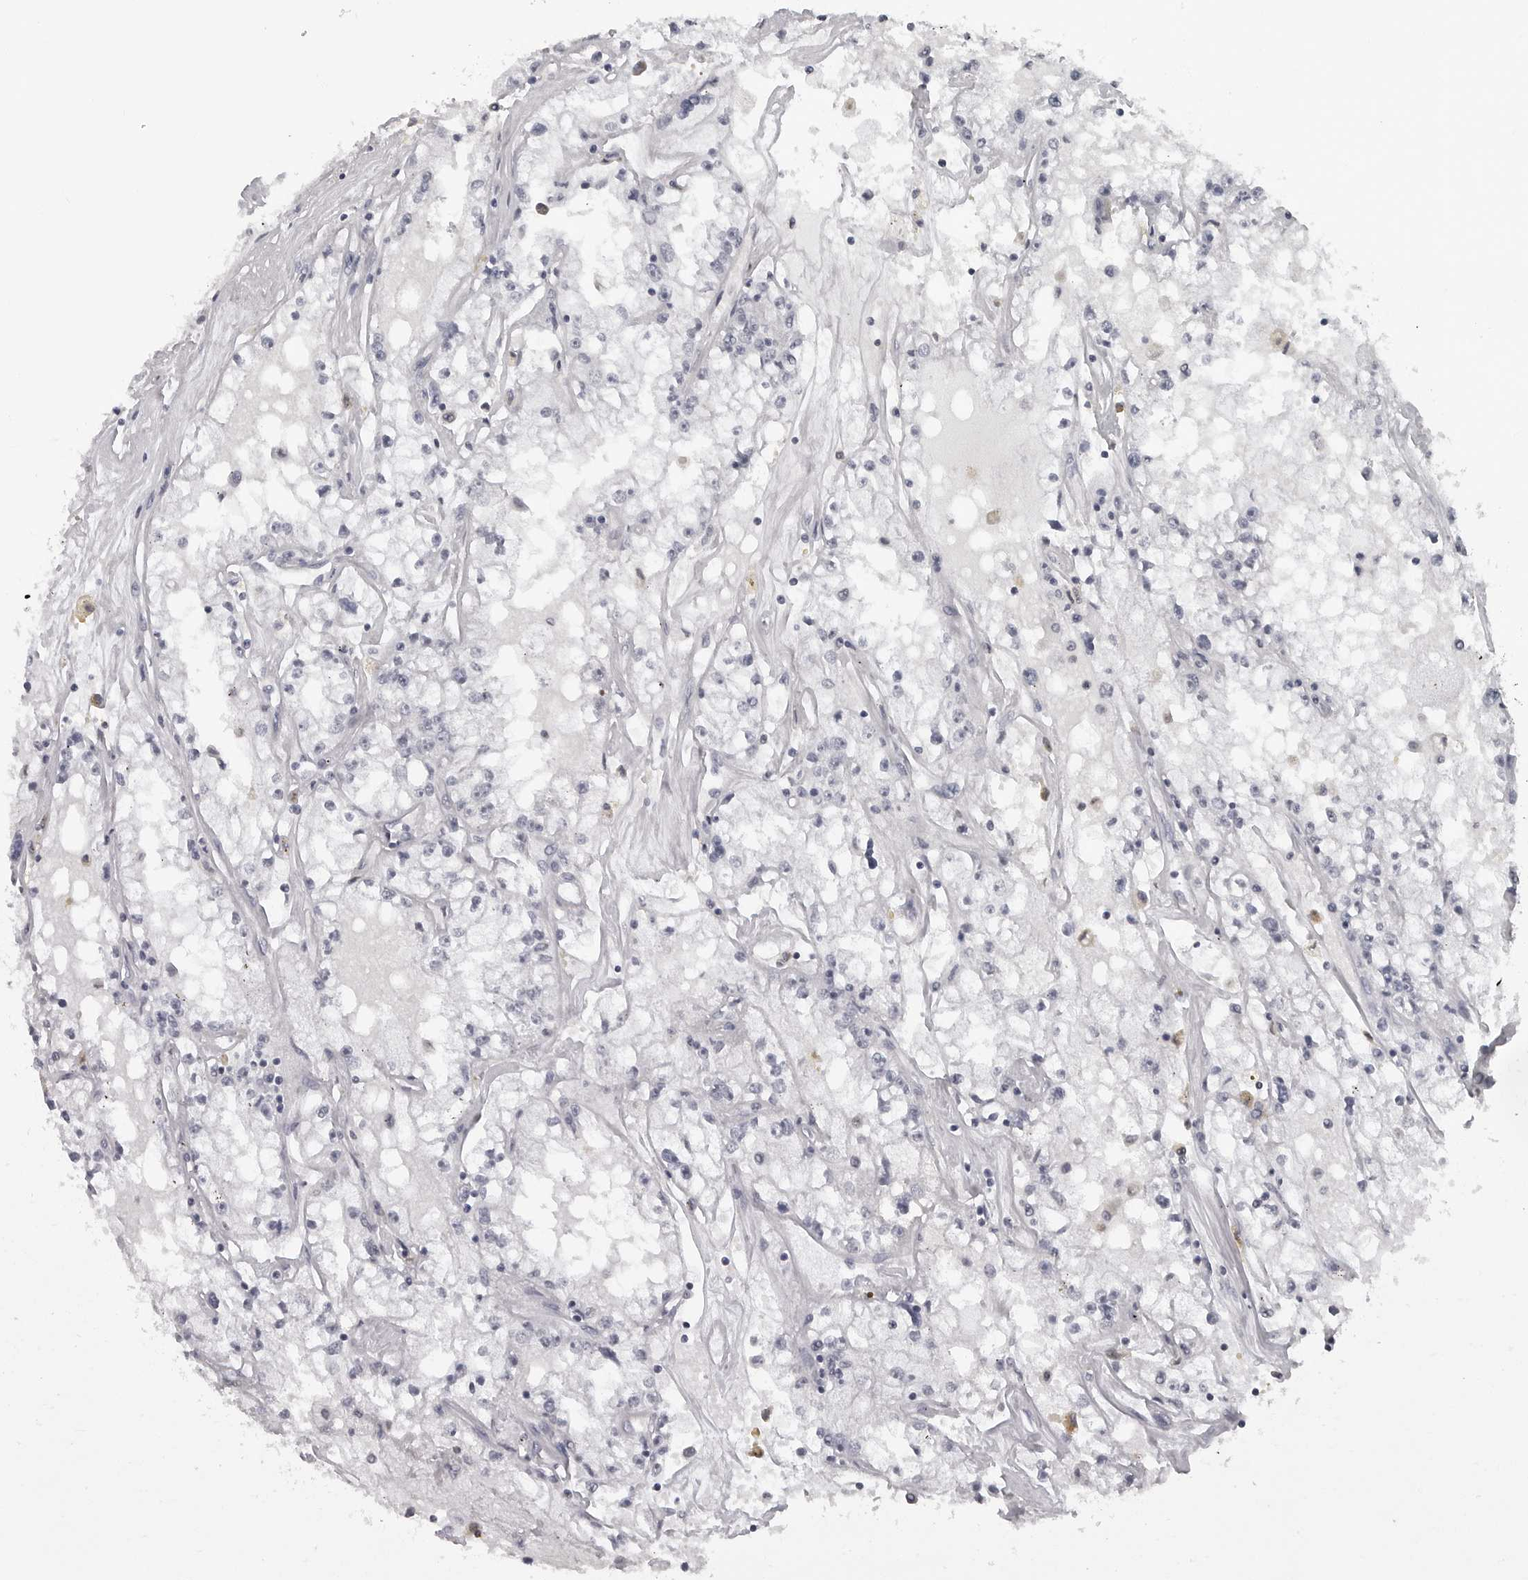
{"staining": {"intensity": "negative", "quantity": "none", "location": "none"}, "tissue": "renal cancer", "cell_type": "Tumor cells", "image_type": "cancer", "snomed": [{"axis": "morphology", "description": "Adenocarcinoma, NOS"}, {"axis": "topography", "description": "Kidney"}], "caption": "Immunohistochemistry (IHC) histopathology image of neoplastic tissue: human renal cancer stained with DAB (3,3'-diaminobenzidine) shows no significant protein positivity in tumor cells. The staining was performed using DAB (3,3'-diaminobenzidine) to visualize the protein expression in brown, while the nuclei were stained in blue with hematoxylin (Magnification: 20x).", "gene": "DDX54", "patient": {"sex": "male", "age": 56}}